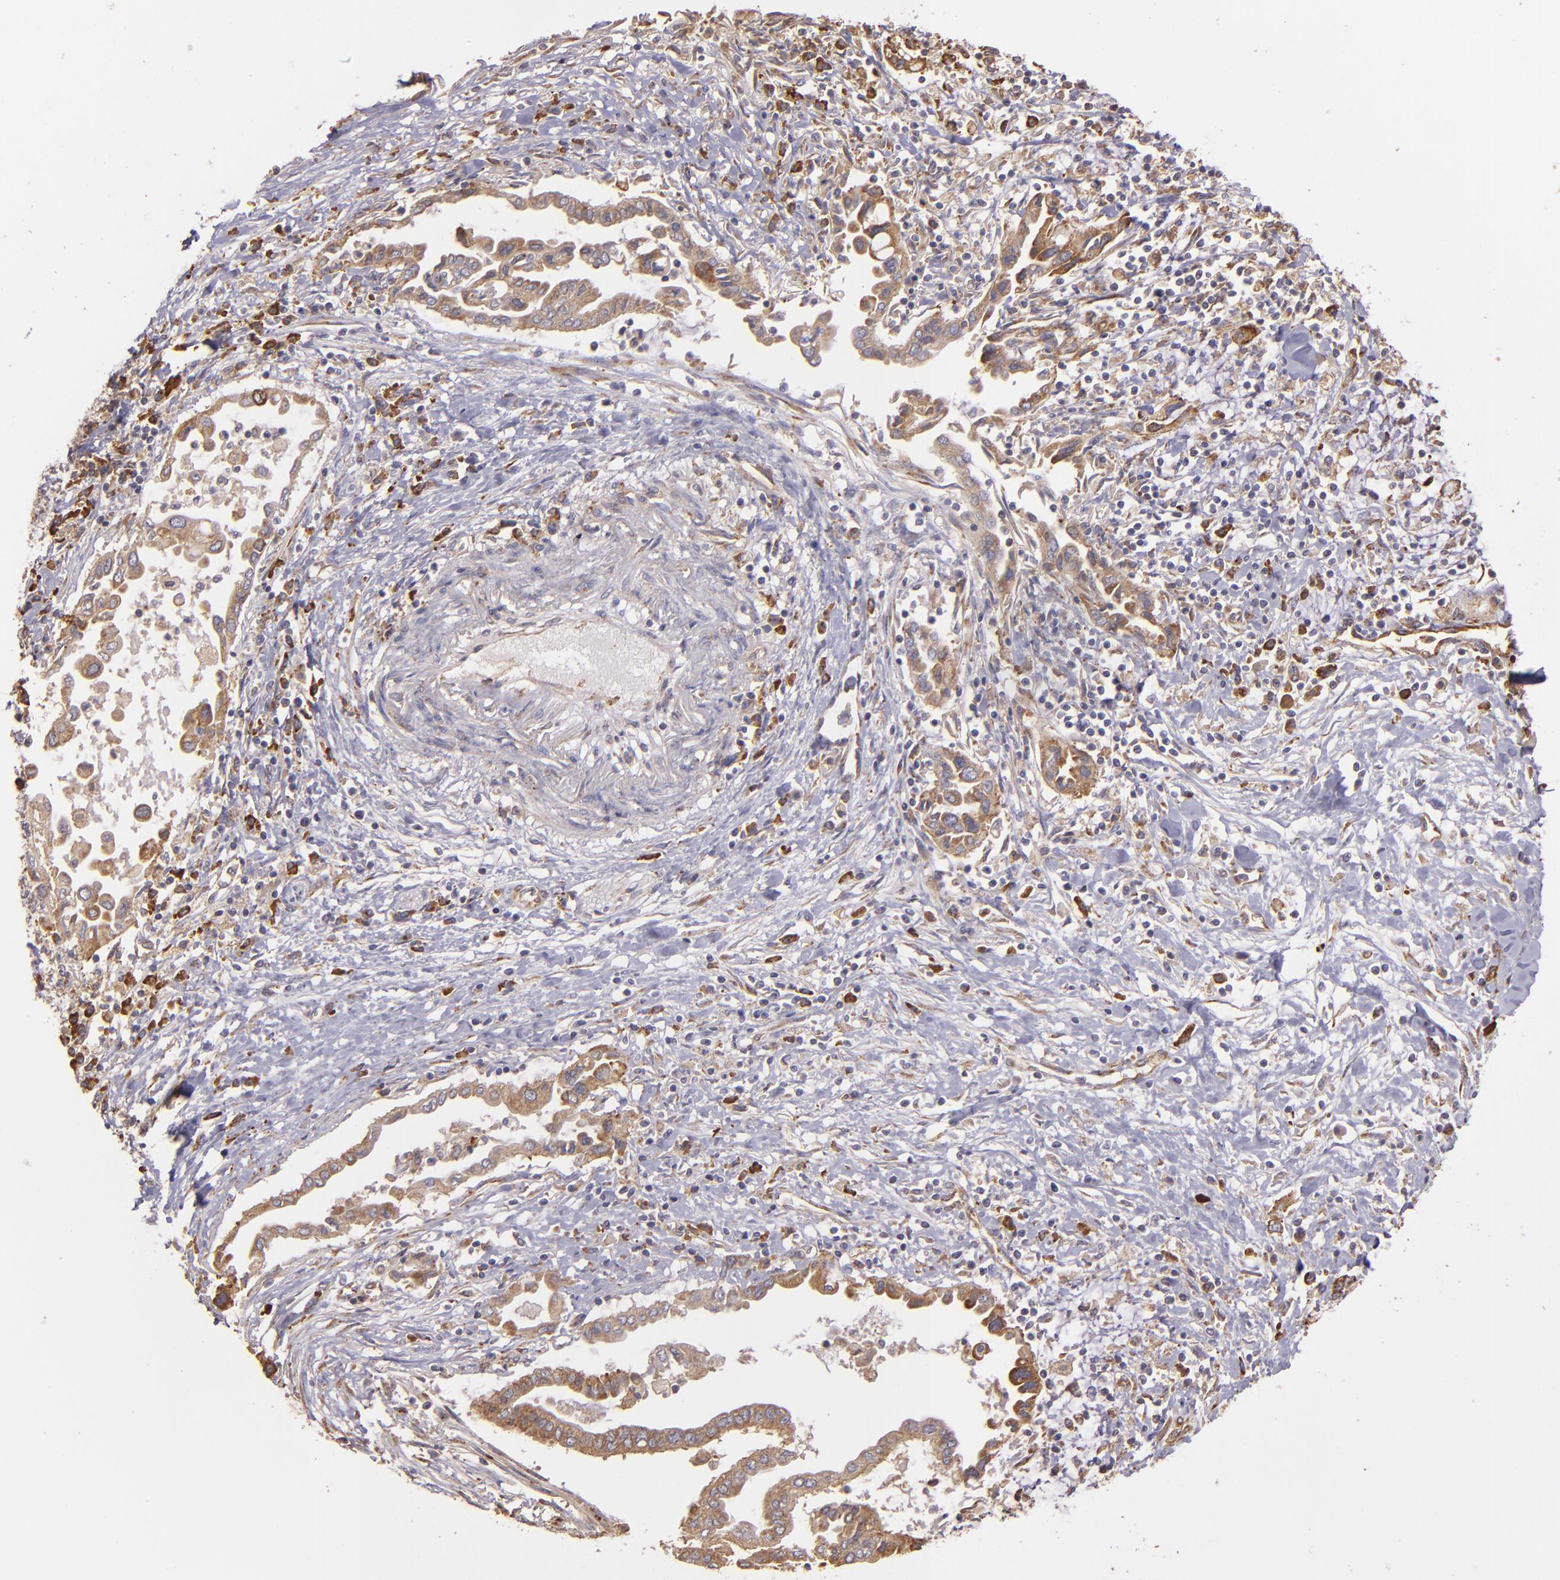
{"staining": {"intensity": "strong", "quantity": ">75%", "location": "cytoplasmic/membranous"}, "tissue": "pancreatic cancer", "cell_type": "Tumor cells", "image_type": "cancer", "snomed": [{"axis": "morphology", "description": "Adenocarcinoma, NOS"}, {"axis": "topography", "description": "Pancreas"}], "caption": "An IHC micrograph of tumor tissue is shown. Protein staining in brown labels strong cytoplasmic/membranous positivity in adenocarcinoma (pancreatic) within tumor cells. (brown staining indicates protein expression, while blue staining denotes nuclei).", "gene": "ECE1", "patient": {"sex": "female", "age": 57}}